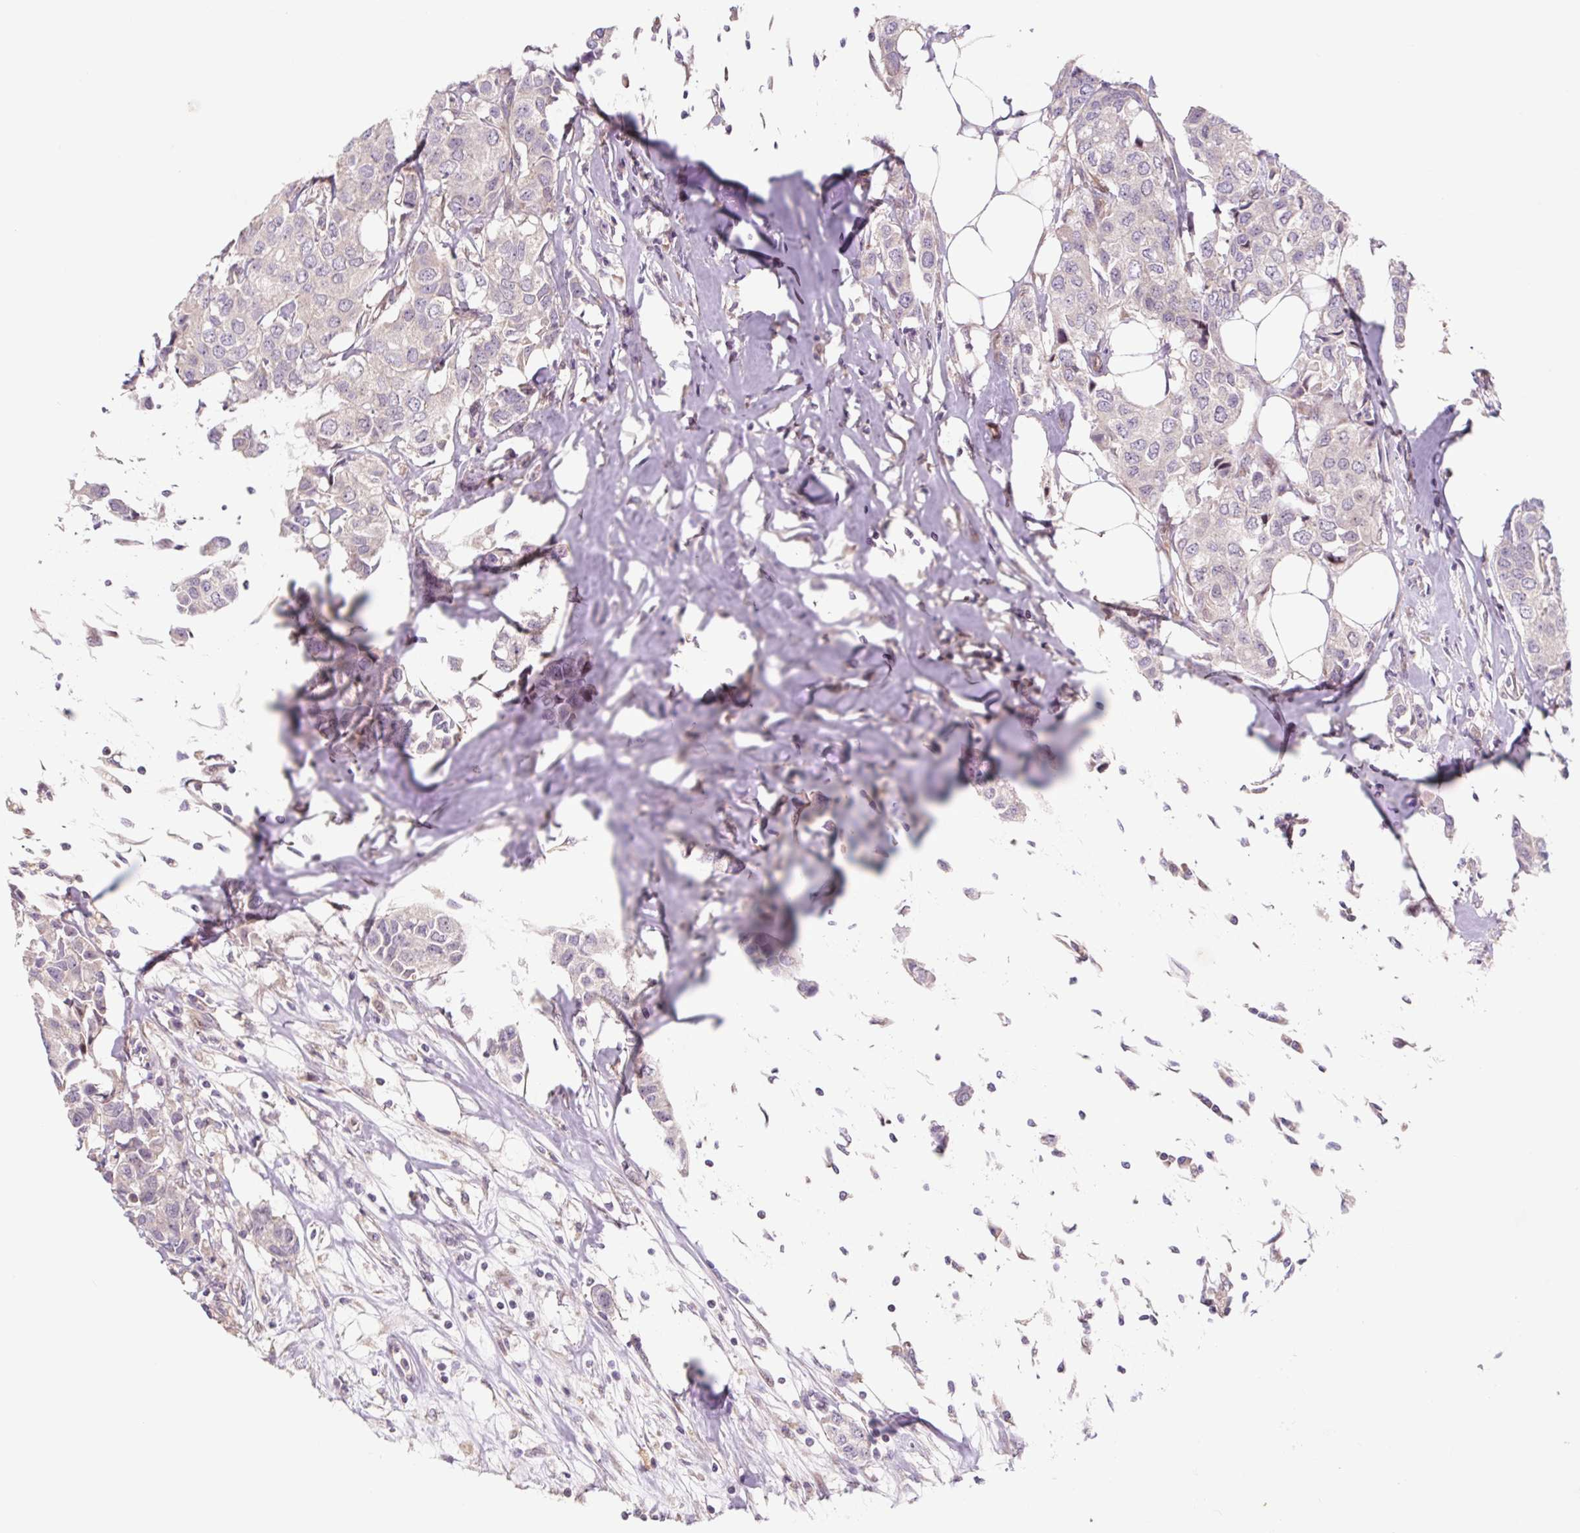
{"staining": {"intensity": "weak", "quantity": "<25%", "location": "cytoplasmic/membranous"}, "tissue": "breast cancer", "cell_type": "Tumor cells", "image_type": "cancer", "snomed": [{"axis": "morphology", "description": "Duct carcinoma"}, {"axis": "topography", "description": "Breast"}], "caption": "Intraductal carcinoma (breast) was stained to show a protein in brown. There is no significant positivity in tumor cells.", "gene": "HFE", "patient": {"sex": "female", "age": 80}}